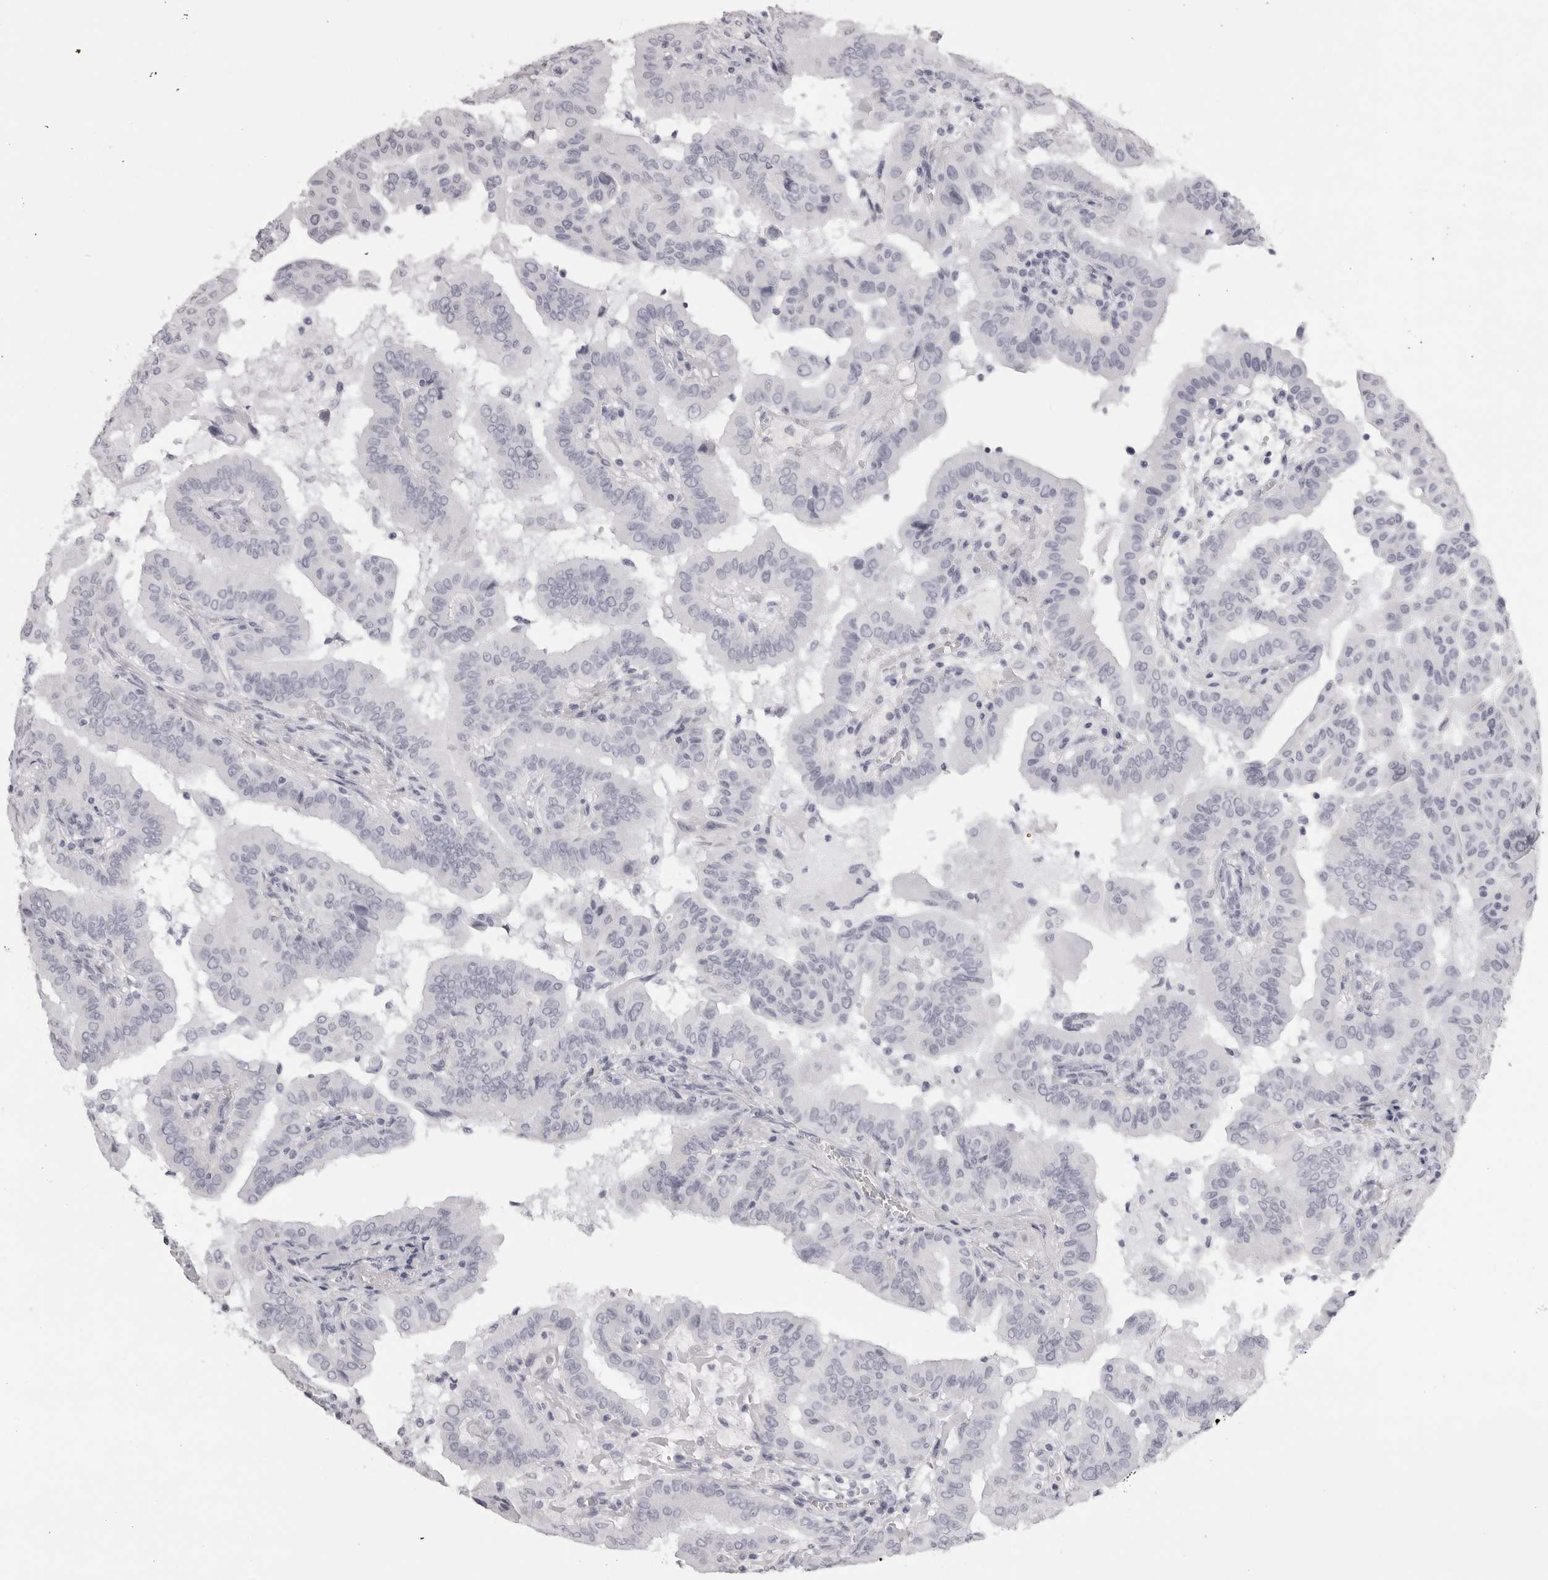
{"staining": {"intensity": "negative", "quantity": "none", "location": "none"}, "tissue": "thyroid cancer", "cell_type": "Tumor cells", "image_type": "cancer", "snomed": [{"axis": "morphology", "description": "Papillary adenocarcinoma, NOS"}, {"axis": "topography", "description": "Thyroid gland"}], "caption": "High power microscopy micrograph of an IHC histopathology image of thyroid cancer, revealing no significant expression in tumor cells. (DAB (3,3'-diaminobenzidine) immunohistochemistry visualized using brightfield microscopy, high magnification).", "gene": "RHO", "patient": {"sex": "male", "age": 33}}